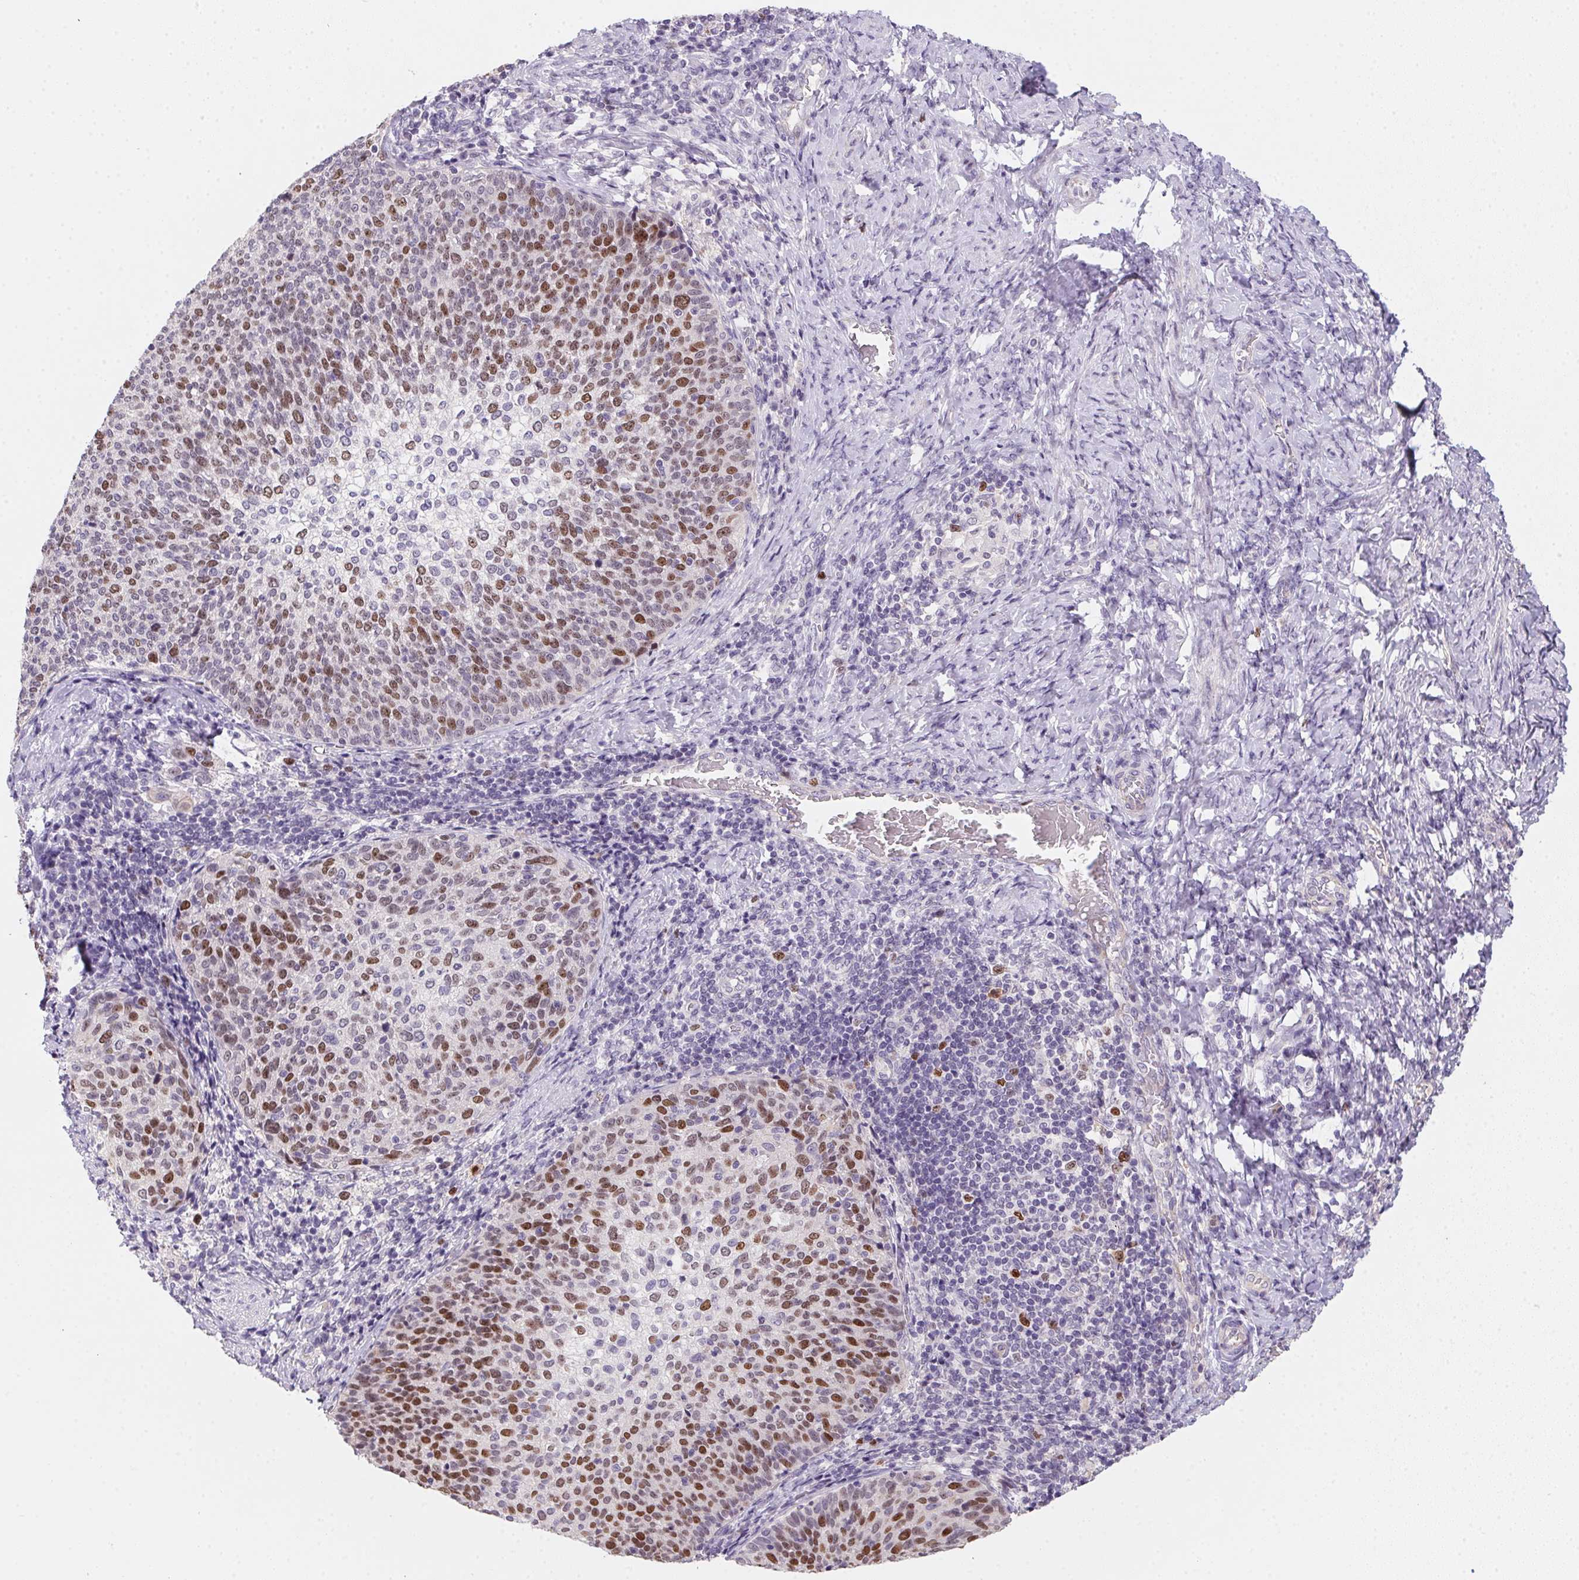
{"staining": {"intensity": "moderate", "quantity": ">75%", "location": "nuclear"}, "tissue": "cervical cancer", "cell_type": "Tumor cells", "image_type": "cancer", "snomed": [{"axis": "morphology", "description": "Squamous cell carcinoma, NOS"}, {"axis": "topography", "description": "Cervix"}], "caption": "This micrograph displays immunohistochemistry (IHC) staining of cervical cancer, with medium moderate nuclear staining in approximately >75% of tumor cells.", "gene": "HELLS", "patient": {"sex": "female", "age": 61}}